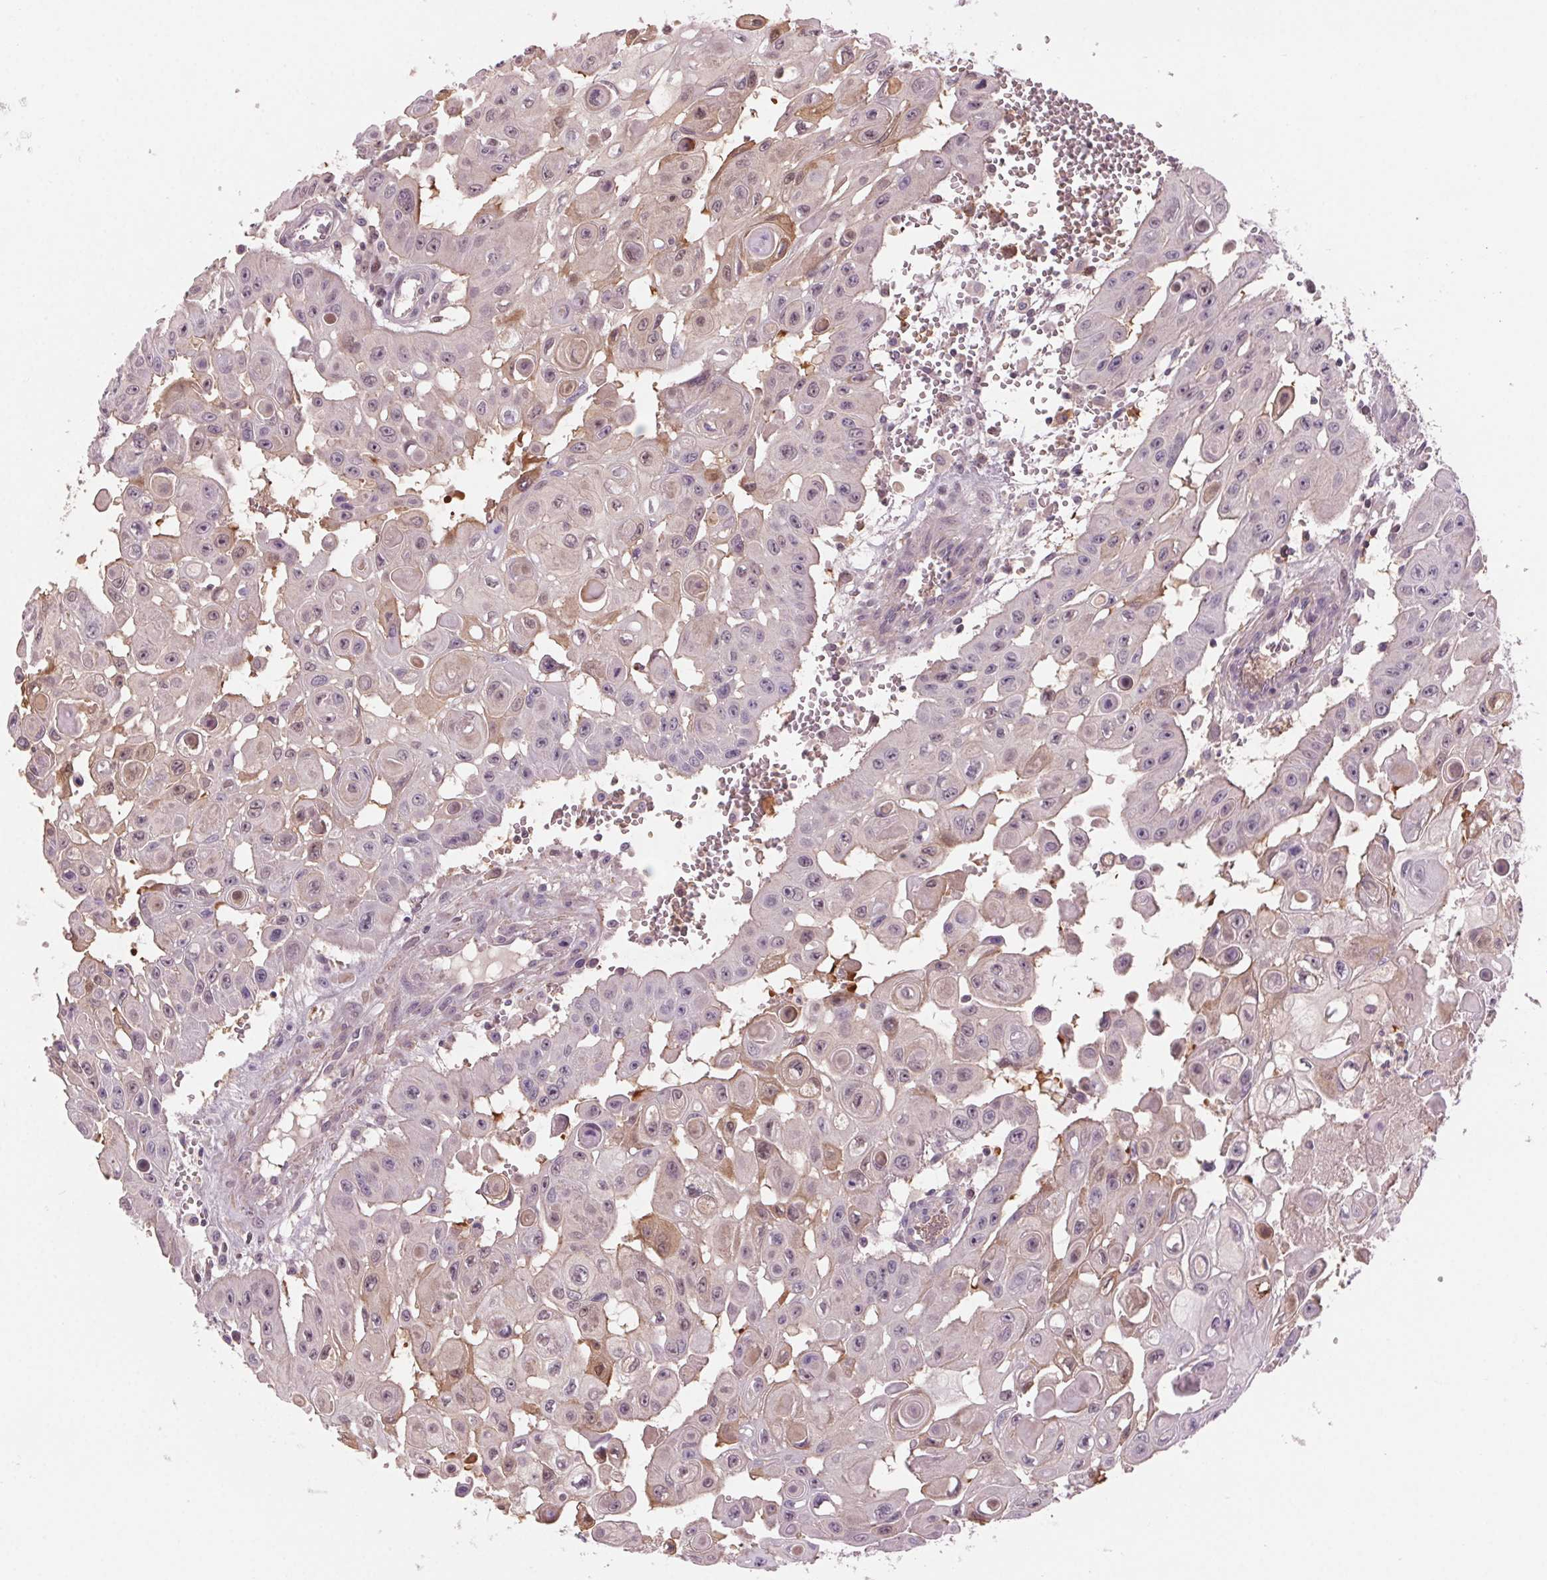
{"staining": {"intensity": "negative", "quantity": "none", "location": "none"}, "tissue": "head and neck cancer", "cell_type": "Tumor cells", "image_type": "cancer", "snomed": [{"axis": "morphology", "description": "Adenocarcinoma, NOS"}, {"axis": "topography", "description": "Head-Neck"}], "caption": "There is no significant expression in tumor cells of head and neck adenocarcinoma.", "gene": "HHLA2", "patient": {"sex": "male", "age": 73}}